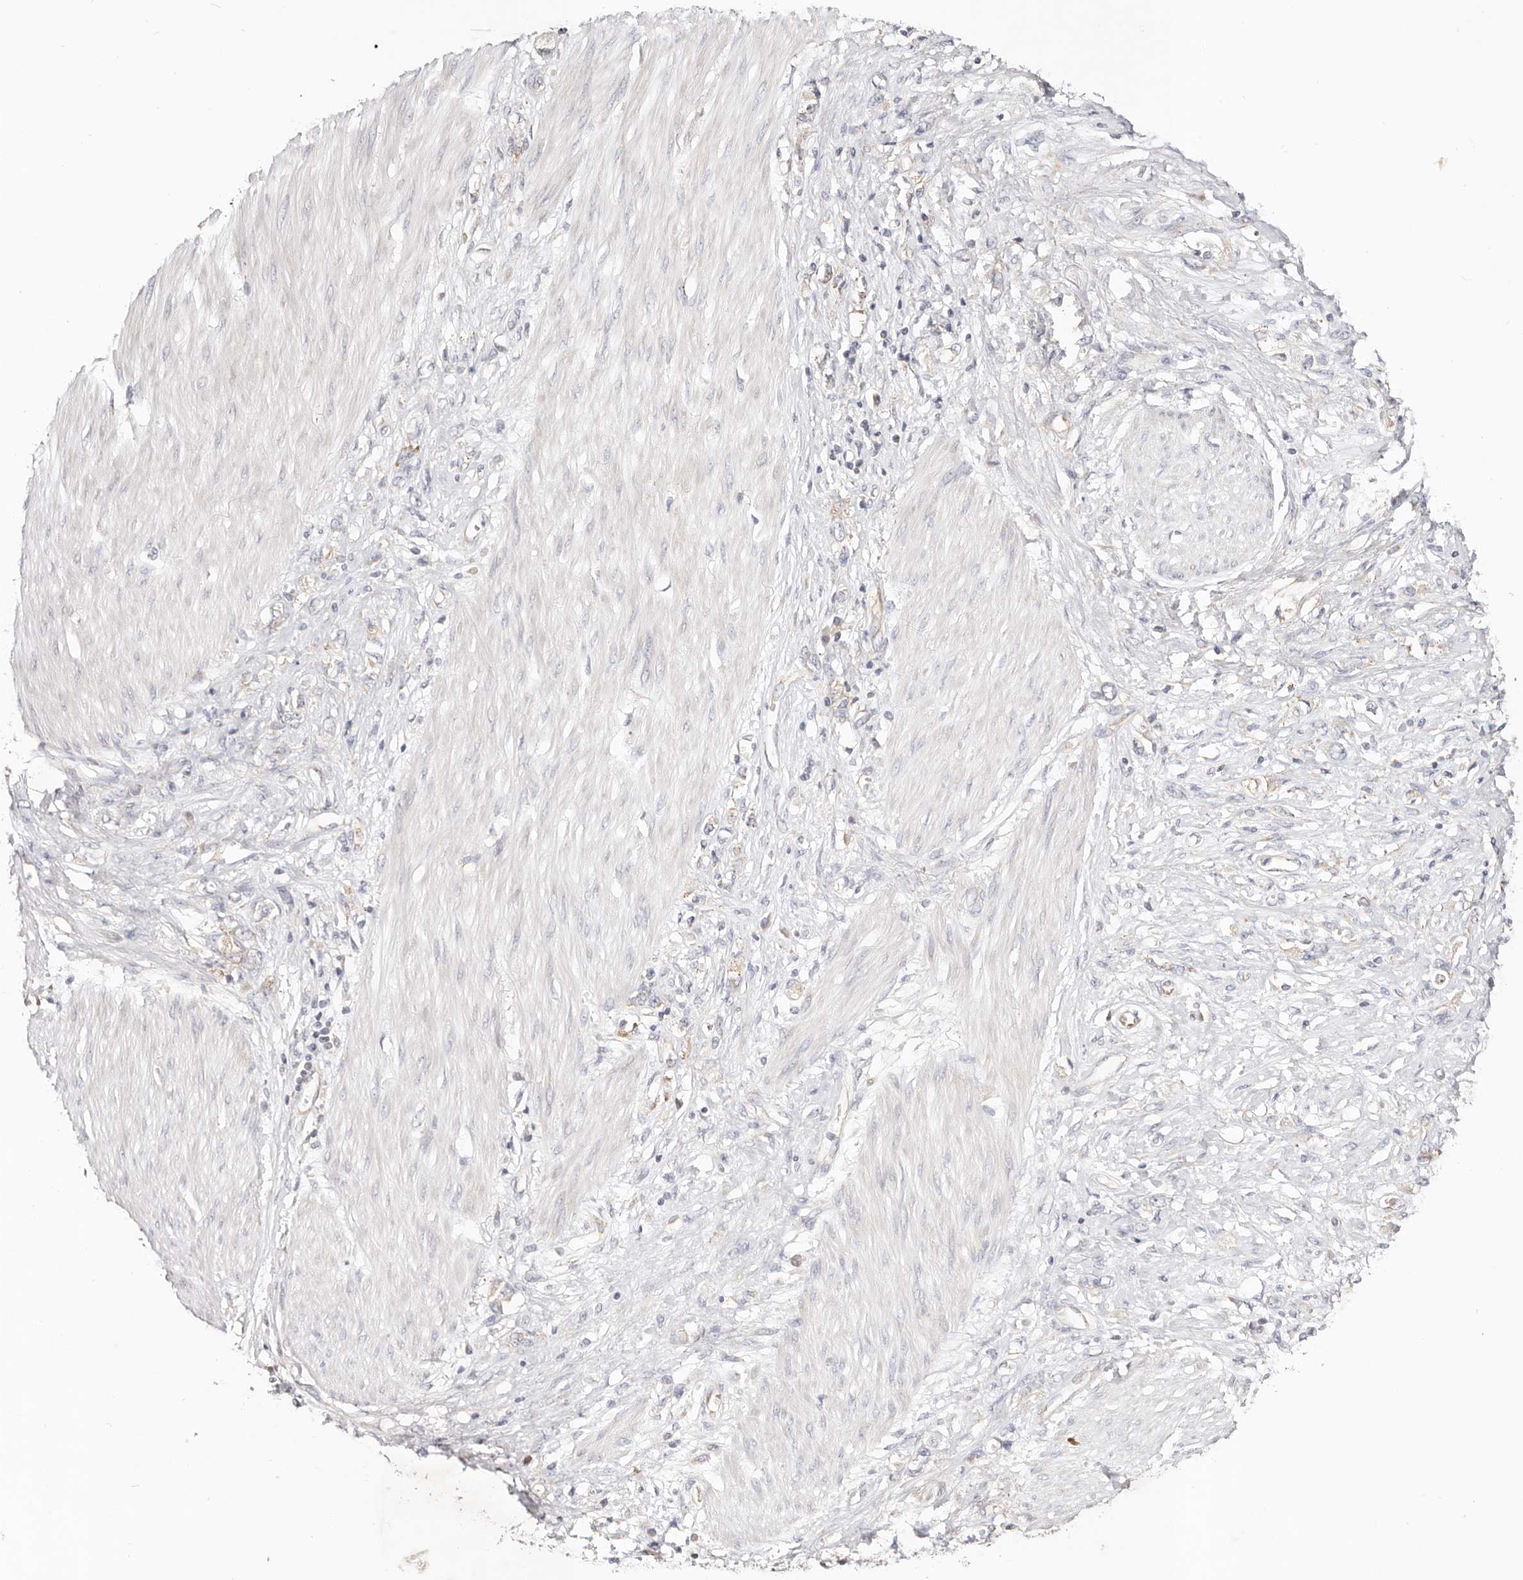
{"staining": {"intensity": "weak", "quantity": "<25%", "location": "cytoplasmic/membranous"}, "tissue": "stomach cancer", "cell_type": "Tumor cells", "image_type": "cancer", "snomed": [{"axis": "morphology", "description": "Adenocarcinoma, NOS"}, {"axis": "topography", "description": "Stomach"}], "caption": "Immunohistochemistry (IHC) histopathology image of stomach cancer (adenocarcinoma) stained for a protein (brown), which displays no staining in tumor cells.", "gene": "GNA13", "patient": {"sex": "female", "age": 76}}